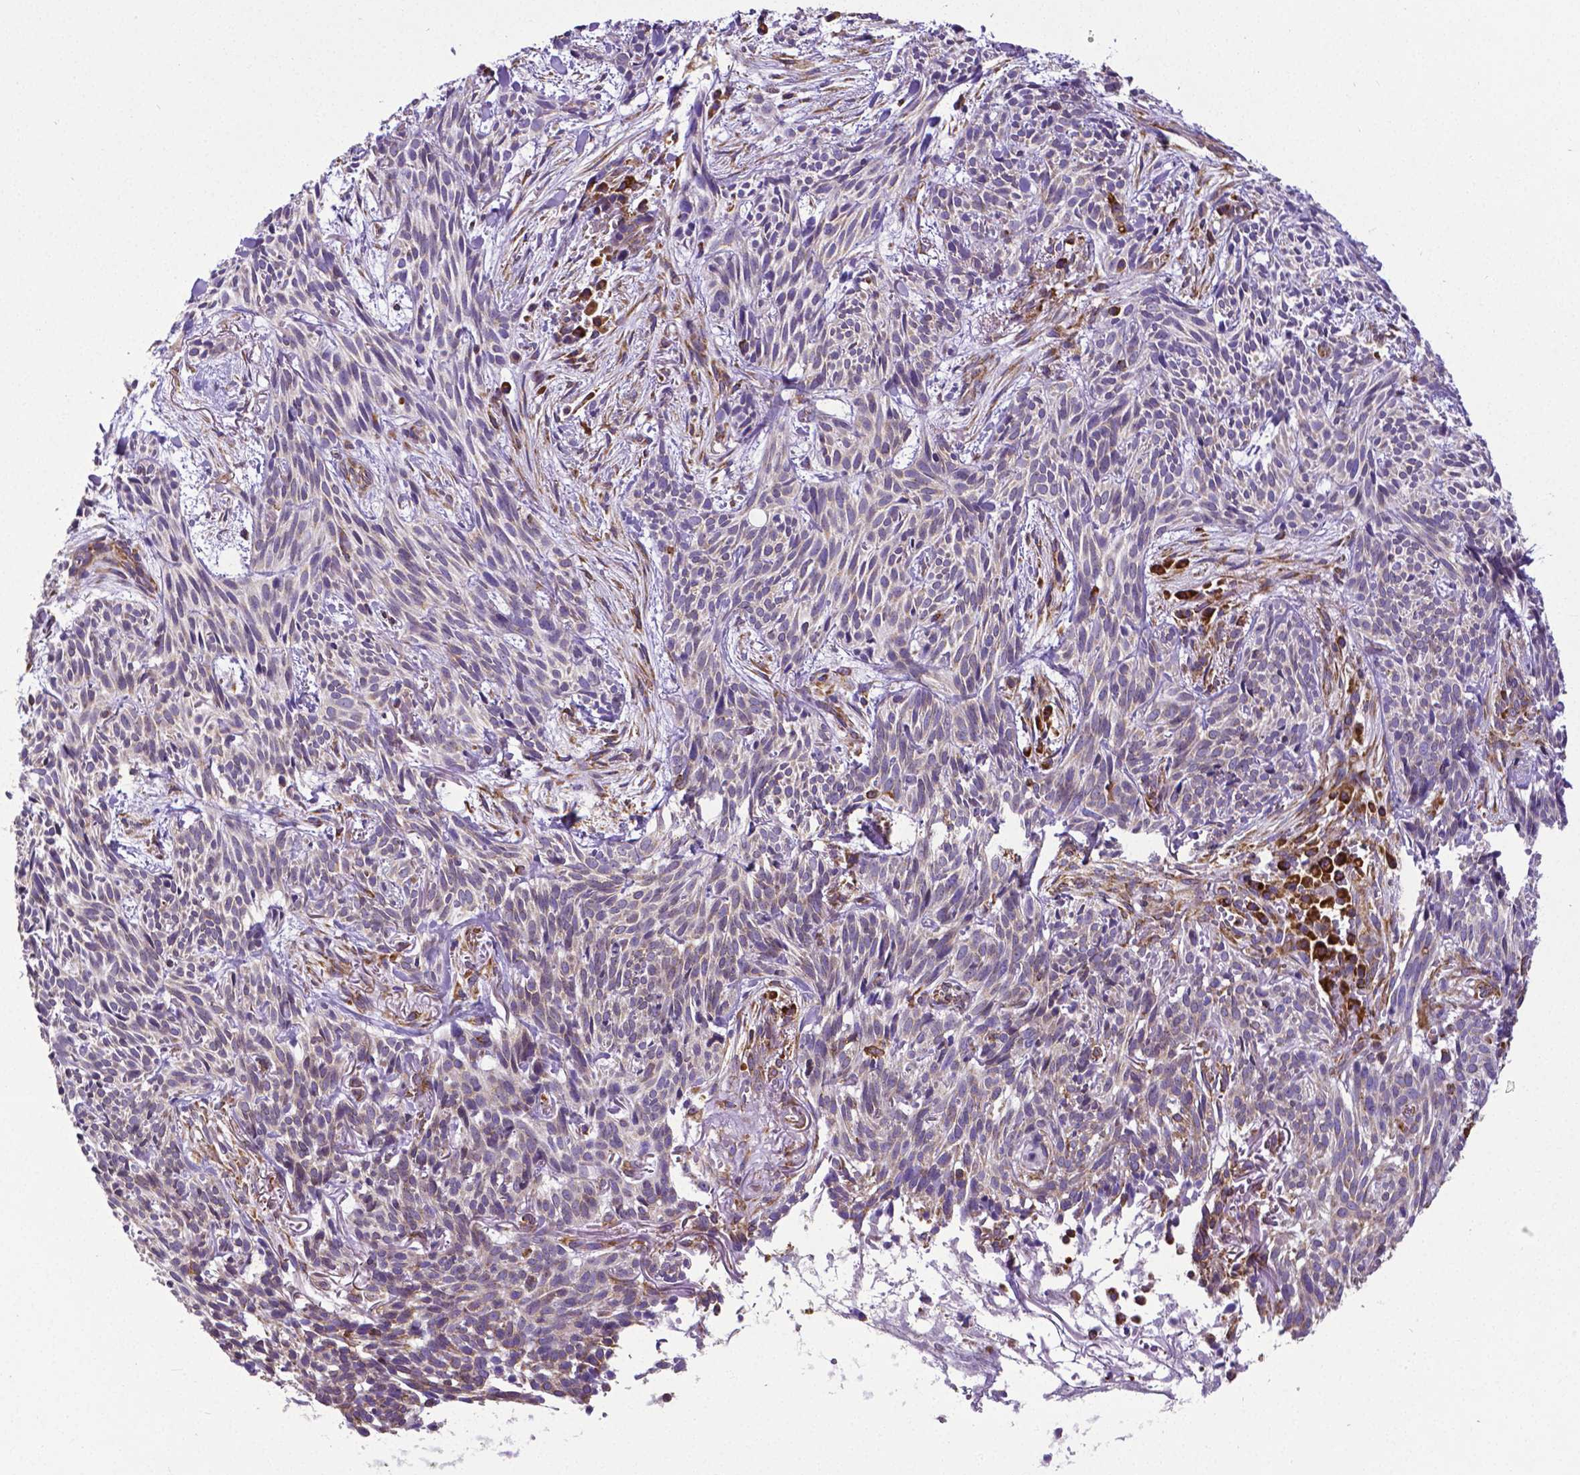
{"staining": {"intensity": "negative", "quantity": "none", "location": "none"}, "tissue": "skin cancer", "cell_type": "Tumor cells", "image_type": "cancer", "snomed": [{"axis": "morphology", "description": "Basal cell carcinoma"}, {"axis": "topography", "description": "Skin"}], "caption": "IHC of human basal cell carcinoma (skin) displays no positivity in tumor cells.", "gene": "MTDH", "patient": {"sex": "male", "age": 71}}